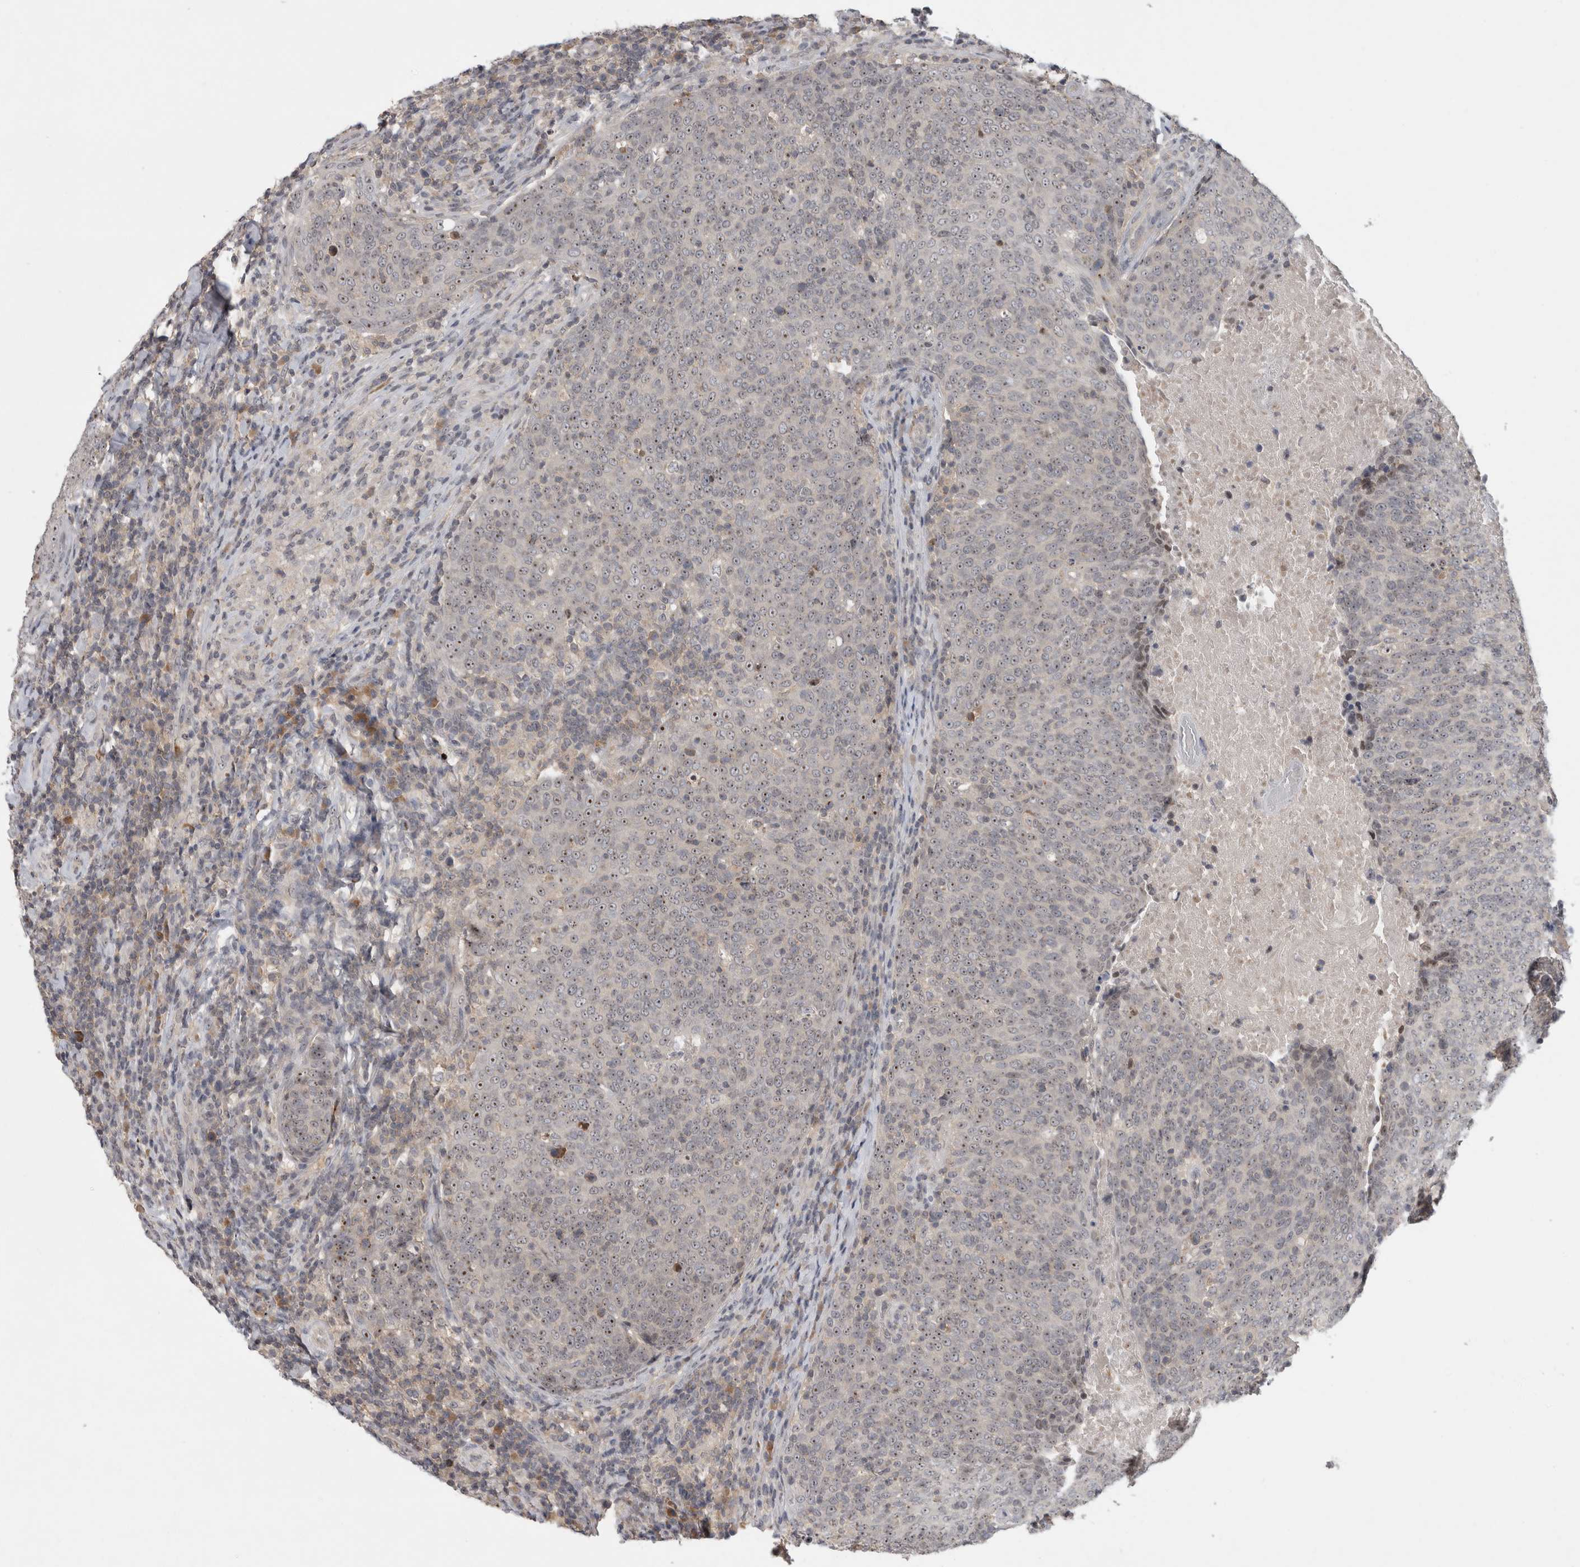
{"staining": {"intensity": "moderate", "quantity": ">75%", "location": "nuclear"}, "tissue": "head and neck cancer", "cell_type": "Tumor cells", "image_type": "cancer", "snomed": [{"axis": "morphology", "description": "Squamous cell carcinoma, NOS"}, {"axis": "morphology", "description": "Squamous cell carcinoma, metastatic, NOS"}, {"axis": "topography", "description": "Lymph node"}, {"axis": "topography", "description": "Head-Neck"}], "caption": "An immunohistochemistry image of neoplastic tissue is shown. Protein staining in brown labels moderate nuclear positivity in head and neck cancer within tumor cells.", "gene": "RBM28", "patient": {"sex": "male", "age": 62}}